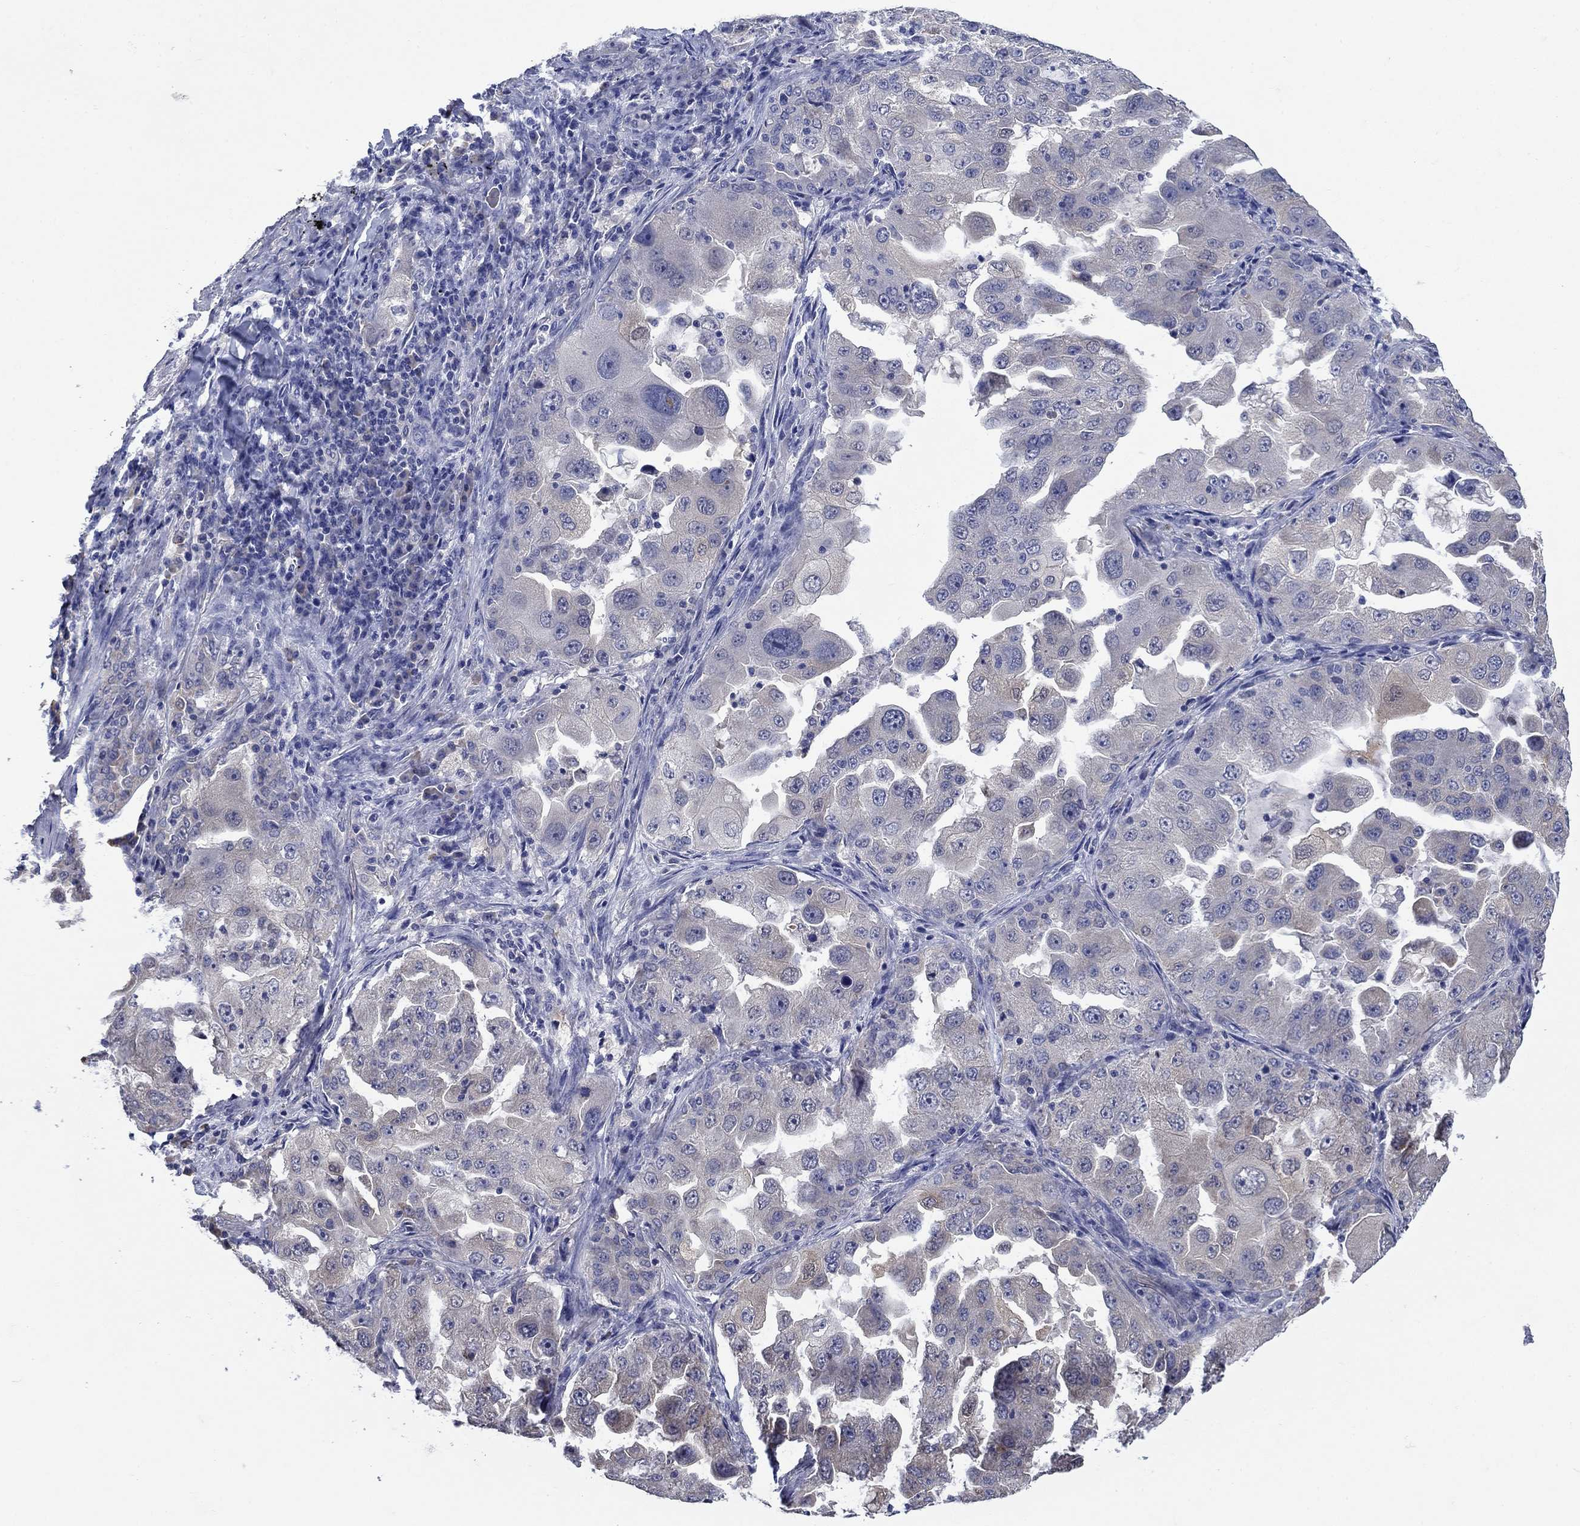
{"staining": {"intensity": "negative", "quantity": "none", "location": "none"}, "tissue": "lung cancer", "cell_type": "Tumor cells", "image_type": "cancer", "snomed": [{"axis": "morphology", "description": "Adenocarcinoma, NOS"}, {"axis": "topography", "description": "Lung"}], "caption": "Lung cancer (adenocarcinoma) was stained to show a protein in brown. There is no significant positivity in tumor cells.", "gene": "SULT2B1", "patient": {"sex": "female", "age": 61}}